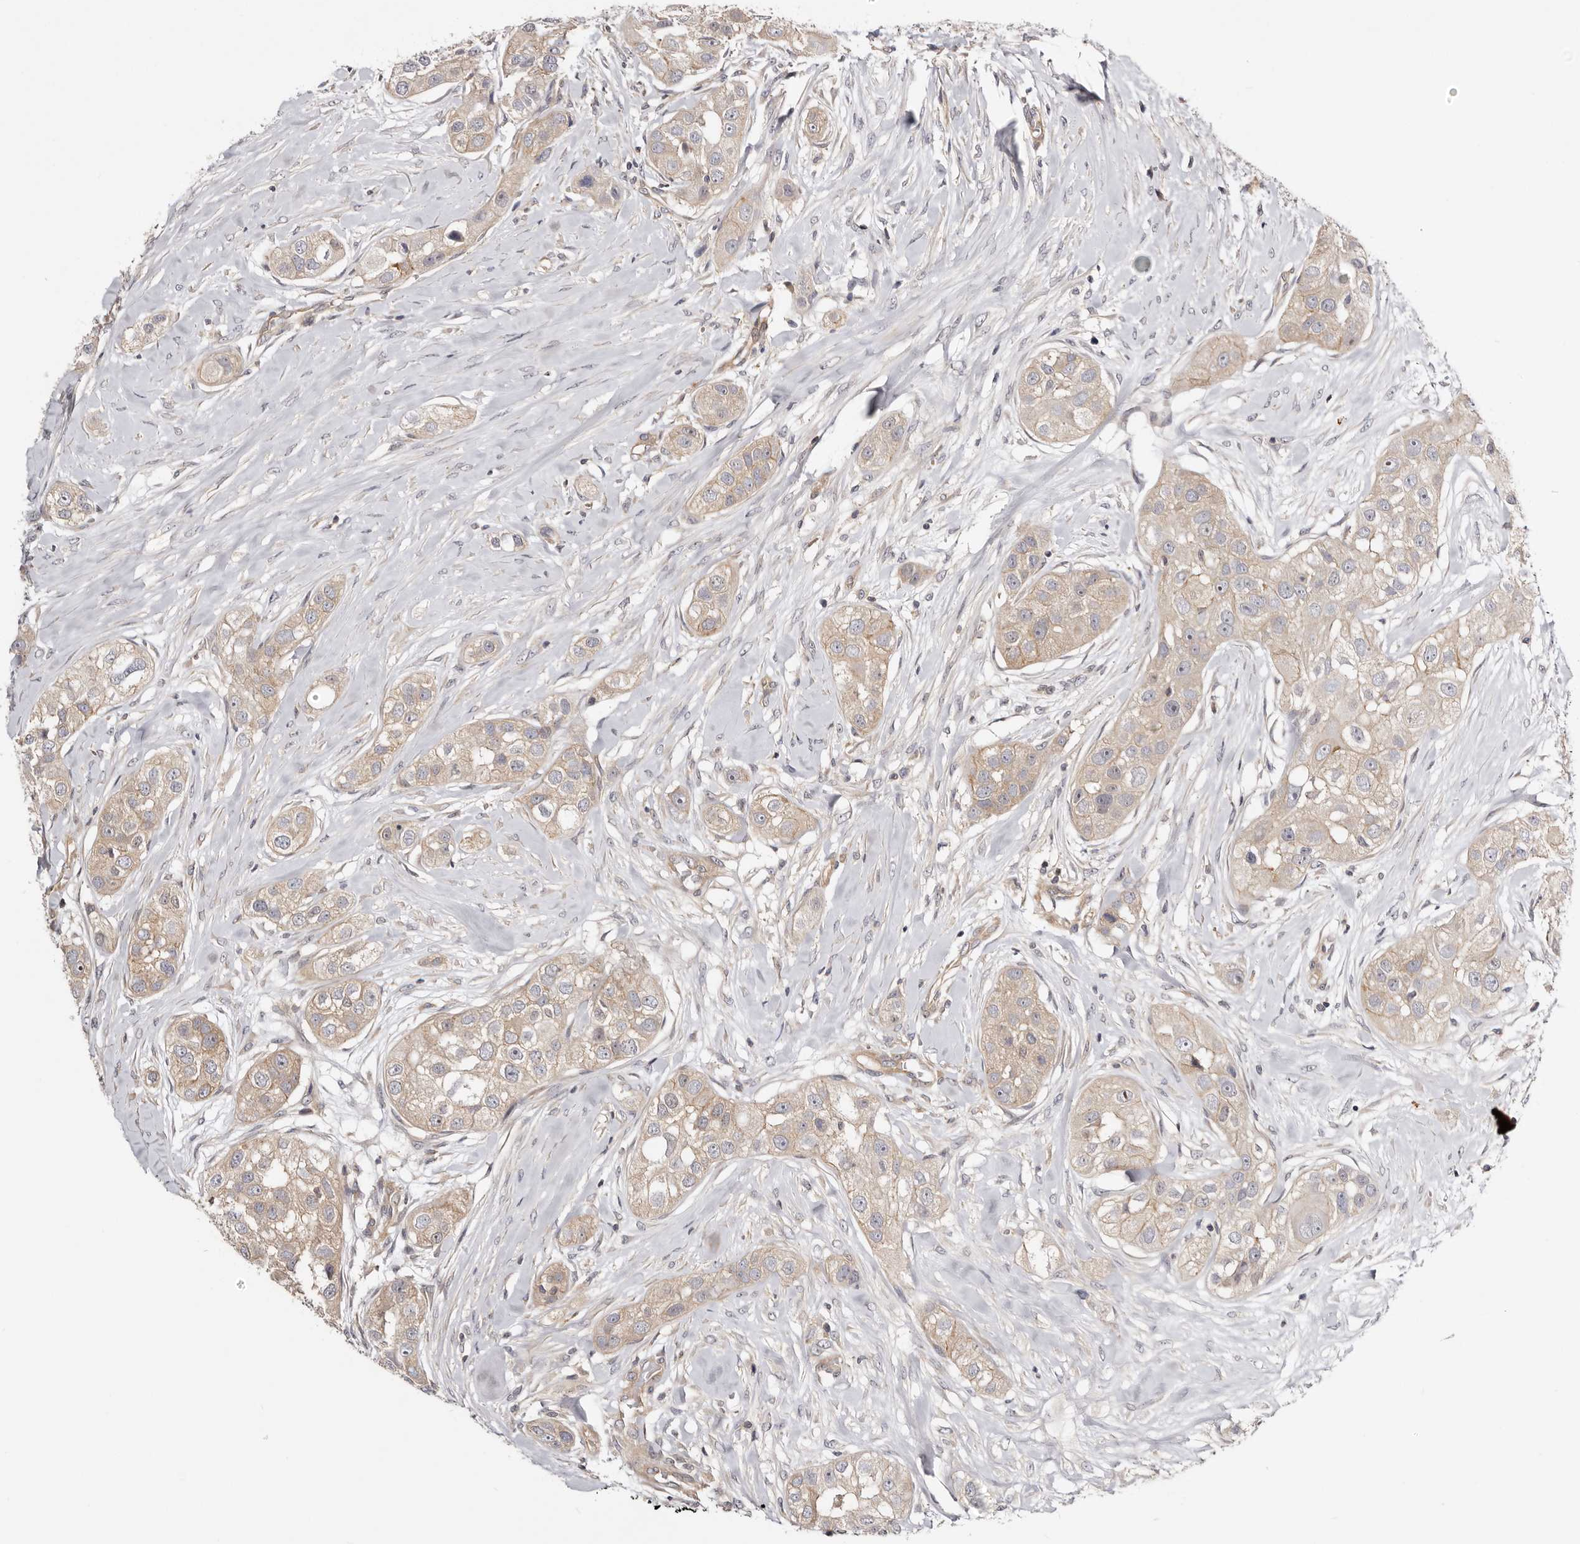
{"staining": {"intensity": "weak", "quantity": ">75%", "location": "cytoplasmic/membranous"}, "tissue": "head and neck cancer", "cell_type": "Tumor cells", "image_type": "cancer", "snomed": [{"axis": "morphology", "description": "Normal tissue, NOS"}, {"axis": "morphology", "description": "Squamous cell carcinoma, NOS"}, {"axis": "topography", "description": "Skeletal muscle"}, {"axis": "topography", "description": "Head-Neck"}], "caption": "This is a micrograph of immunohistochemistry (IHC) staining of head and neck squamous cell carcinoma, which shows weak staining in the cytoplasmic/membranous of tumor cells.", "gene": "PANK4", "patient": {"sex": "male", "age": 51}}